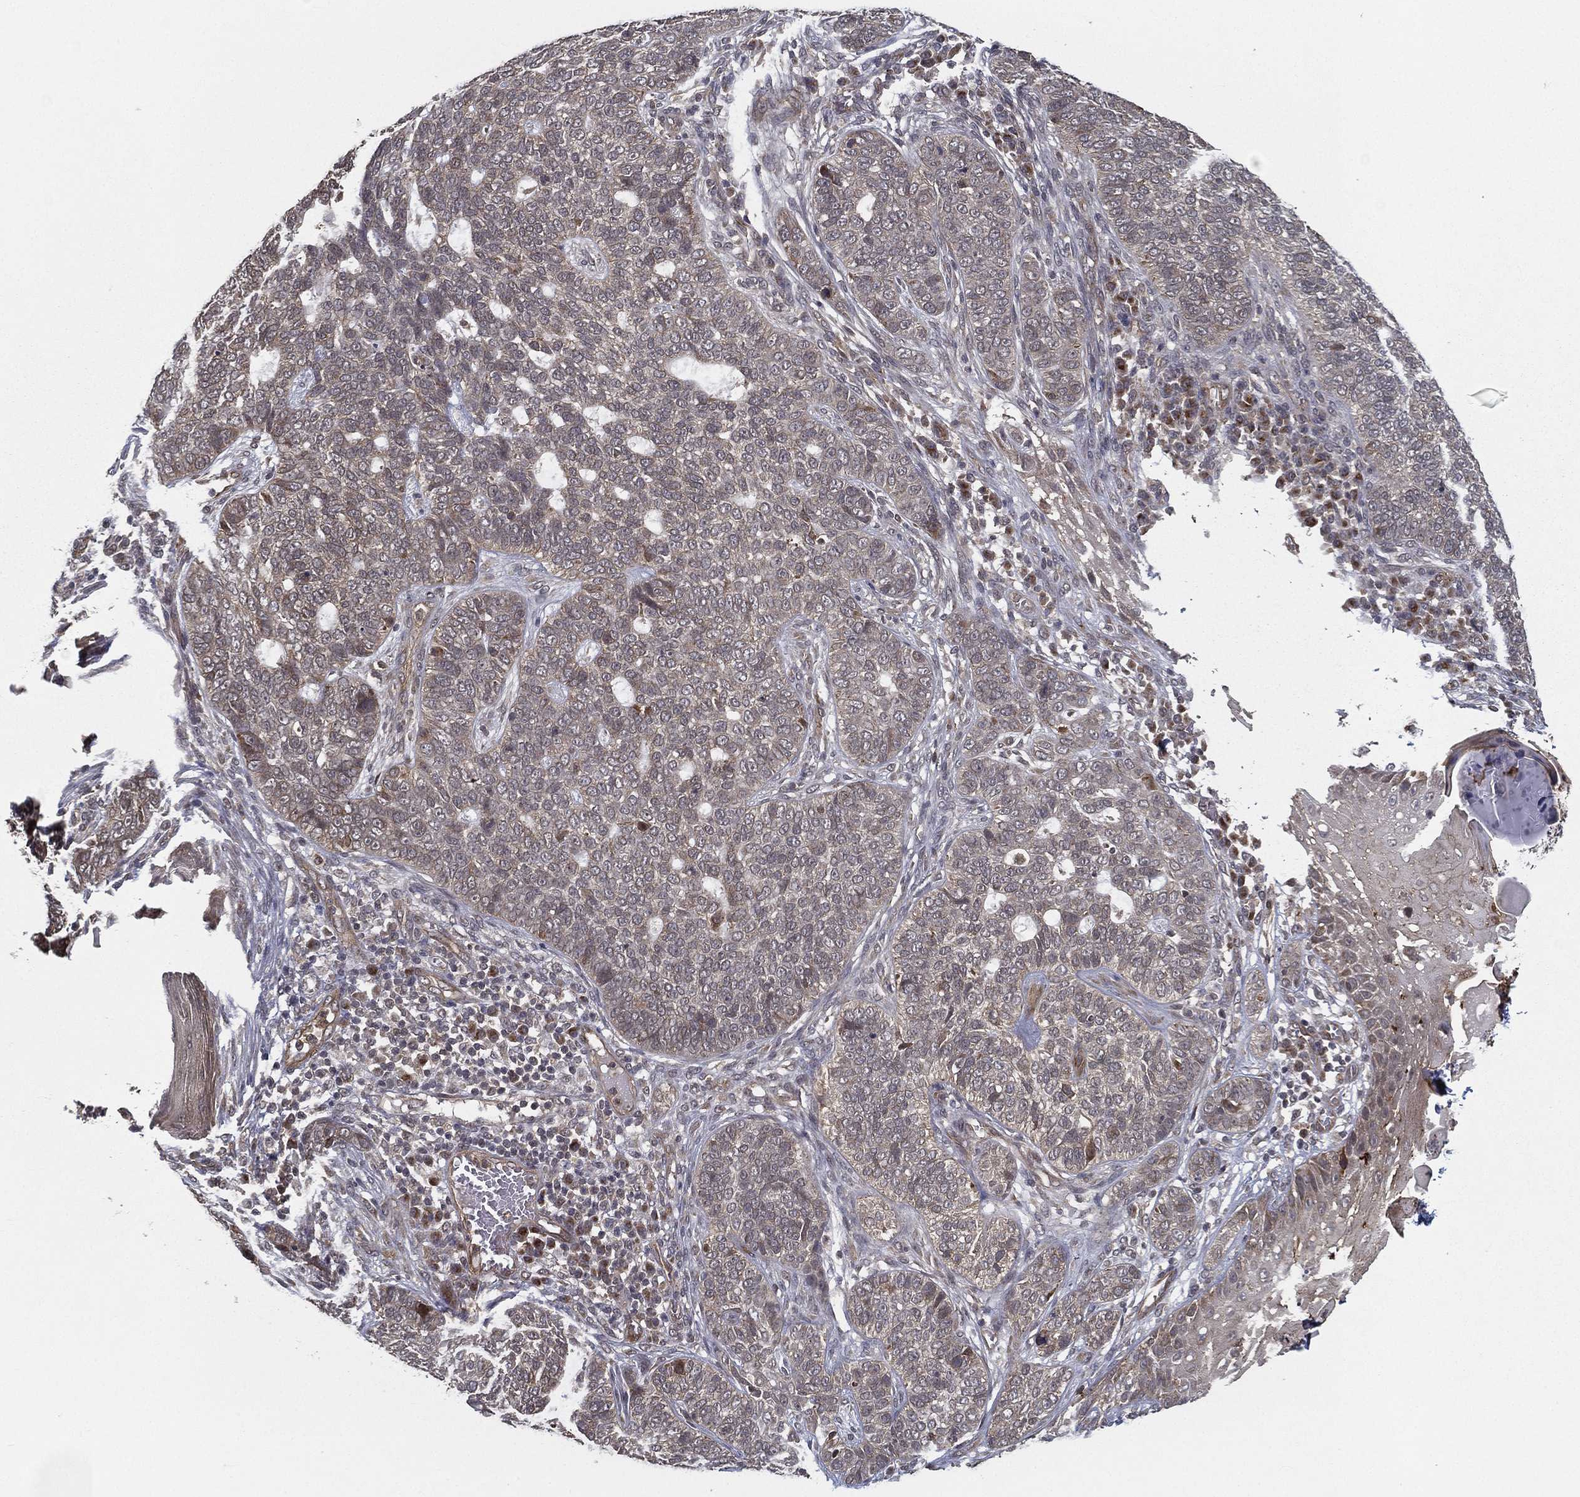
{"staining": {"intensity": "negative", "quantity": "none", "location": "none"}, "tissue": "skin cancer", "cell_type": "Tumor cells", "image_type": "cancer", "snomed": [{"axis": "morphology", "description": "Basal cell carcinoma"}, {"axis": "topography", "description": "Skin"}], "caption": "The photomicrograph reveals no staining of tumor cells in basal cell carcinoma (skin). (Stains: DAB (3,3'-diaminobenzidine) immunohistochemistry (IHC) with hematoxylin counter stain, Microscopy: brightfield microscopy at high magnification).", "gene": "UACA", "patient": {"sex": "female", "age": 69}}